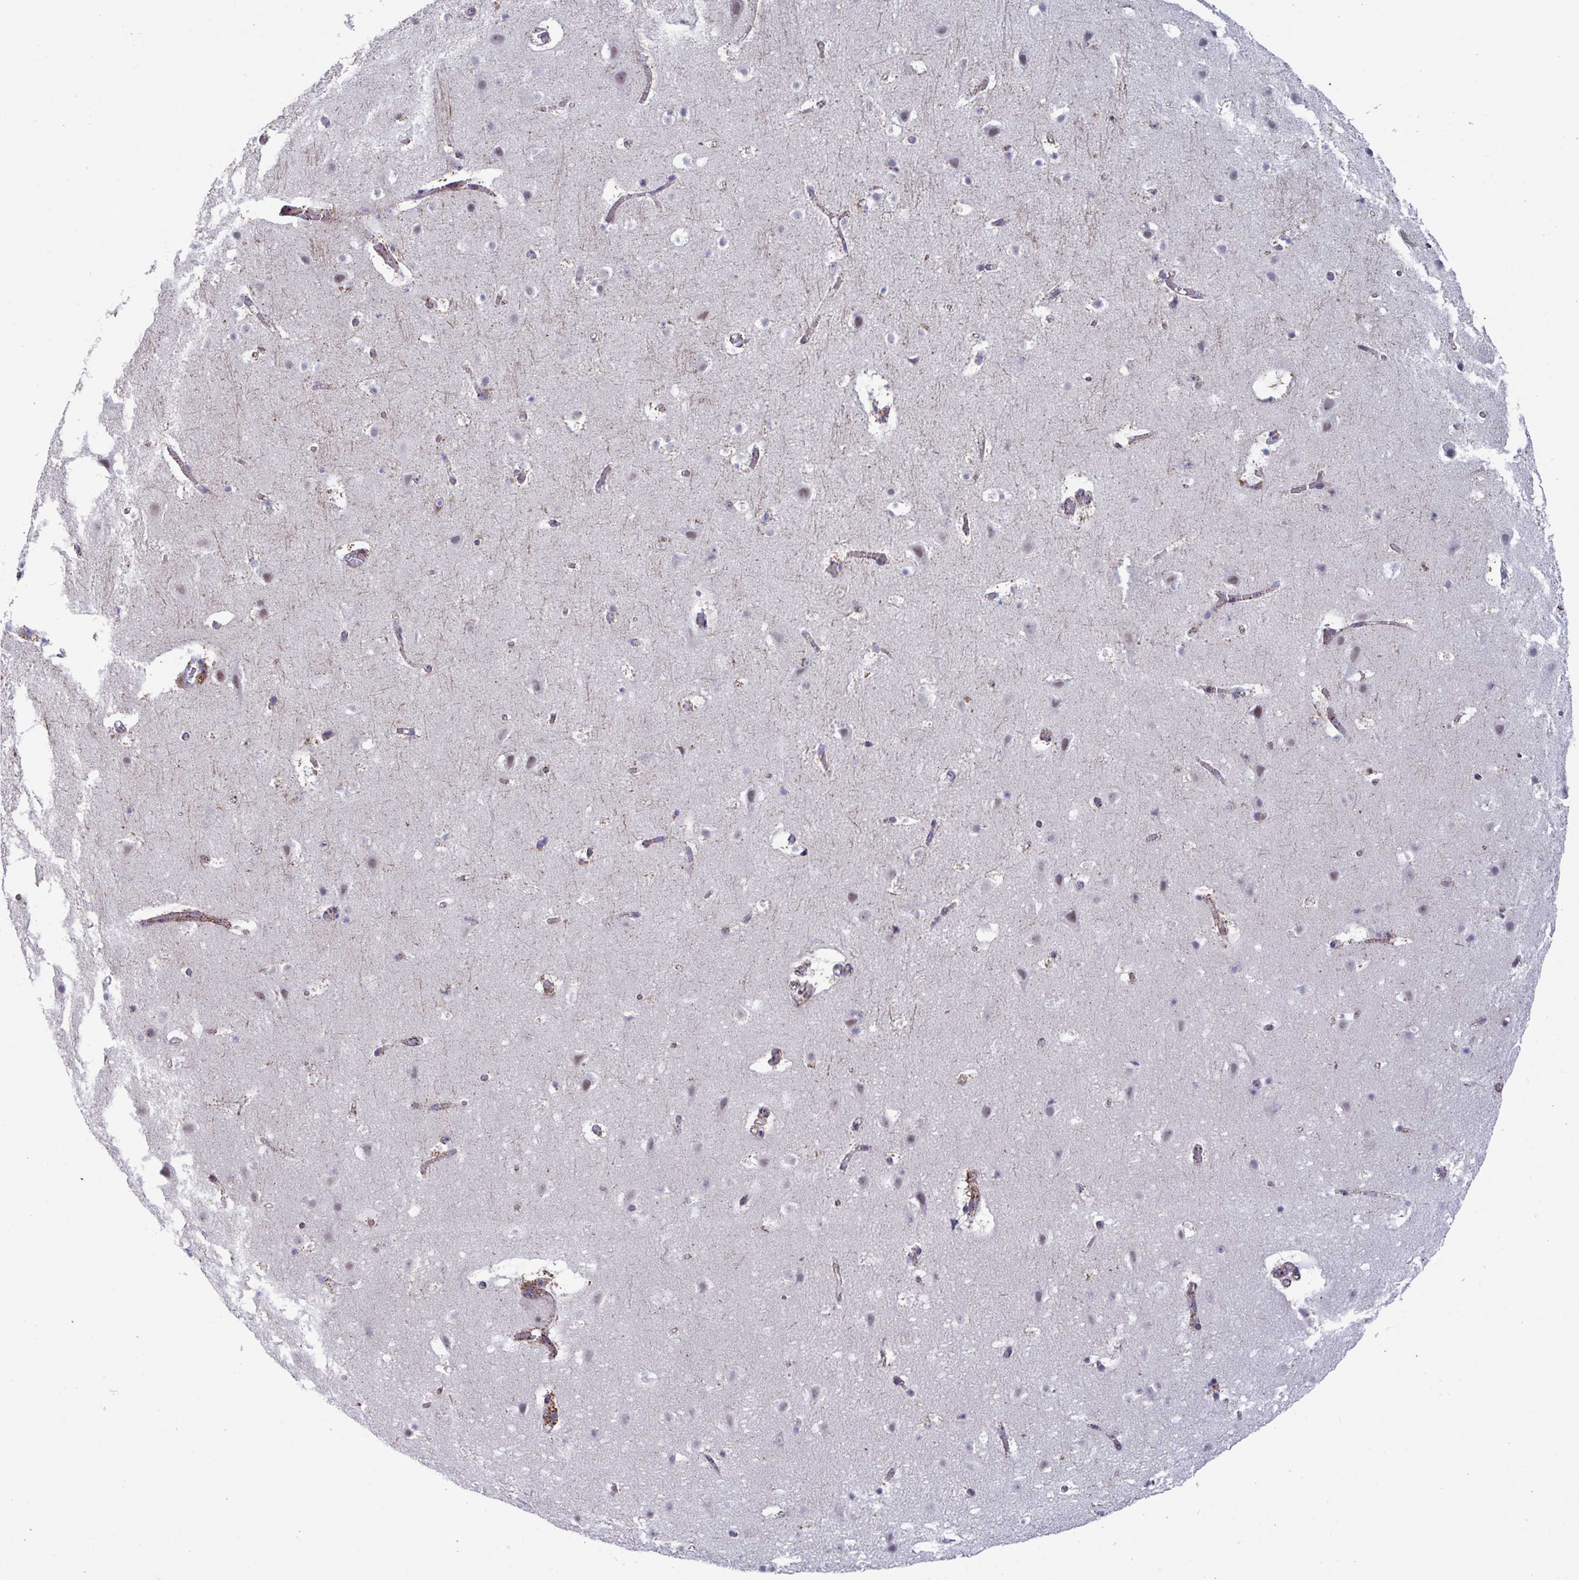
{"staining": {"intensity": "moderate", "quantity": "25%-75%", "location": "cytoplasmic/membranous"}, "tissue": "cerebral cortex", "cell_type": "Endothelial cells", "image_type": "normal", "snomed": [{"axis": "morphology", "description": "Normal tissue, NOS"}, {"axis": "topography", "description": "Cerebral cortex"}], "caption": "Immunohistochemical staining of normal cerebral cortex shows medium levels of moderate cytoplasmic/membranous staining in about 25%-75% of endothelial cells.", "gene": "BCAT2", "patient": {"sex": "female", "age": 42}}